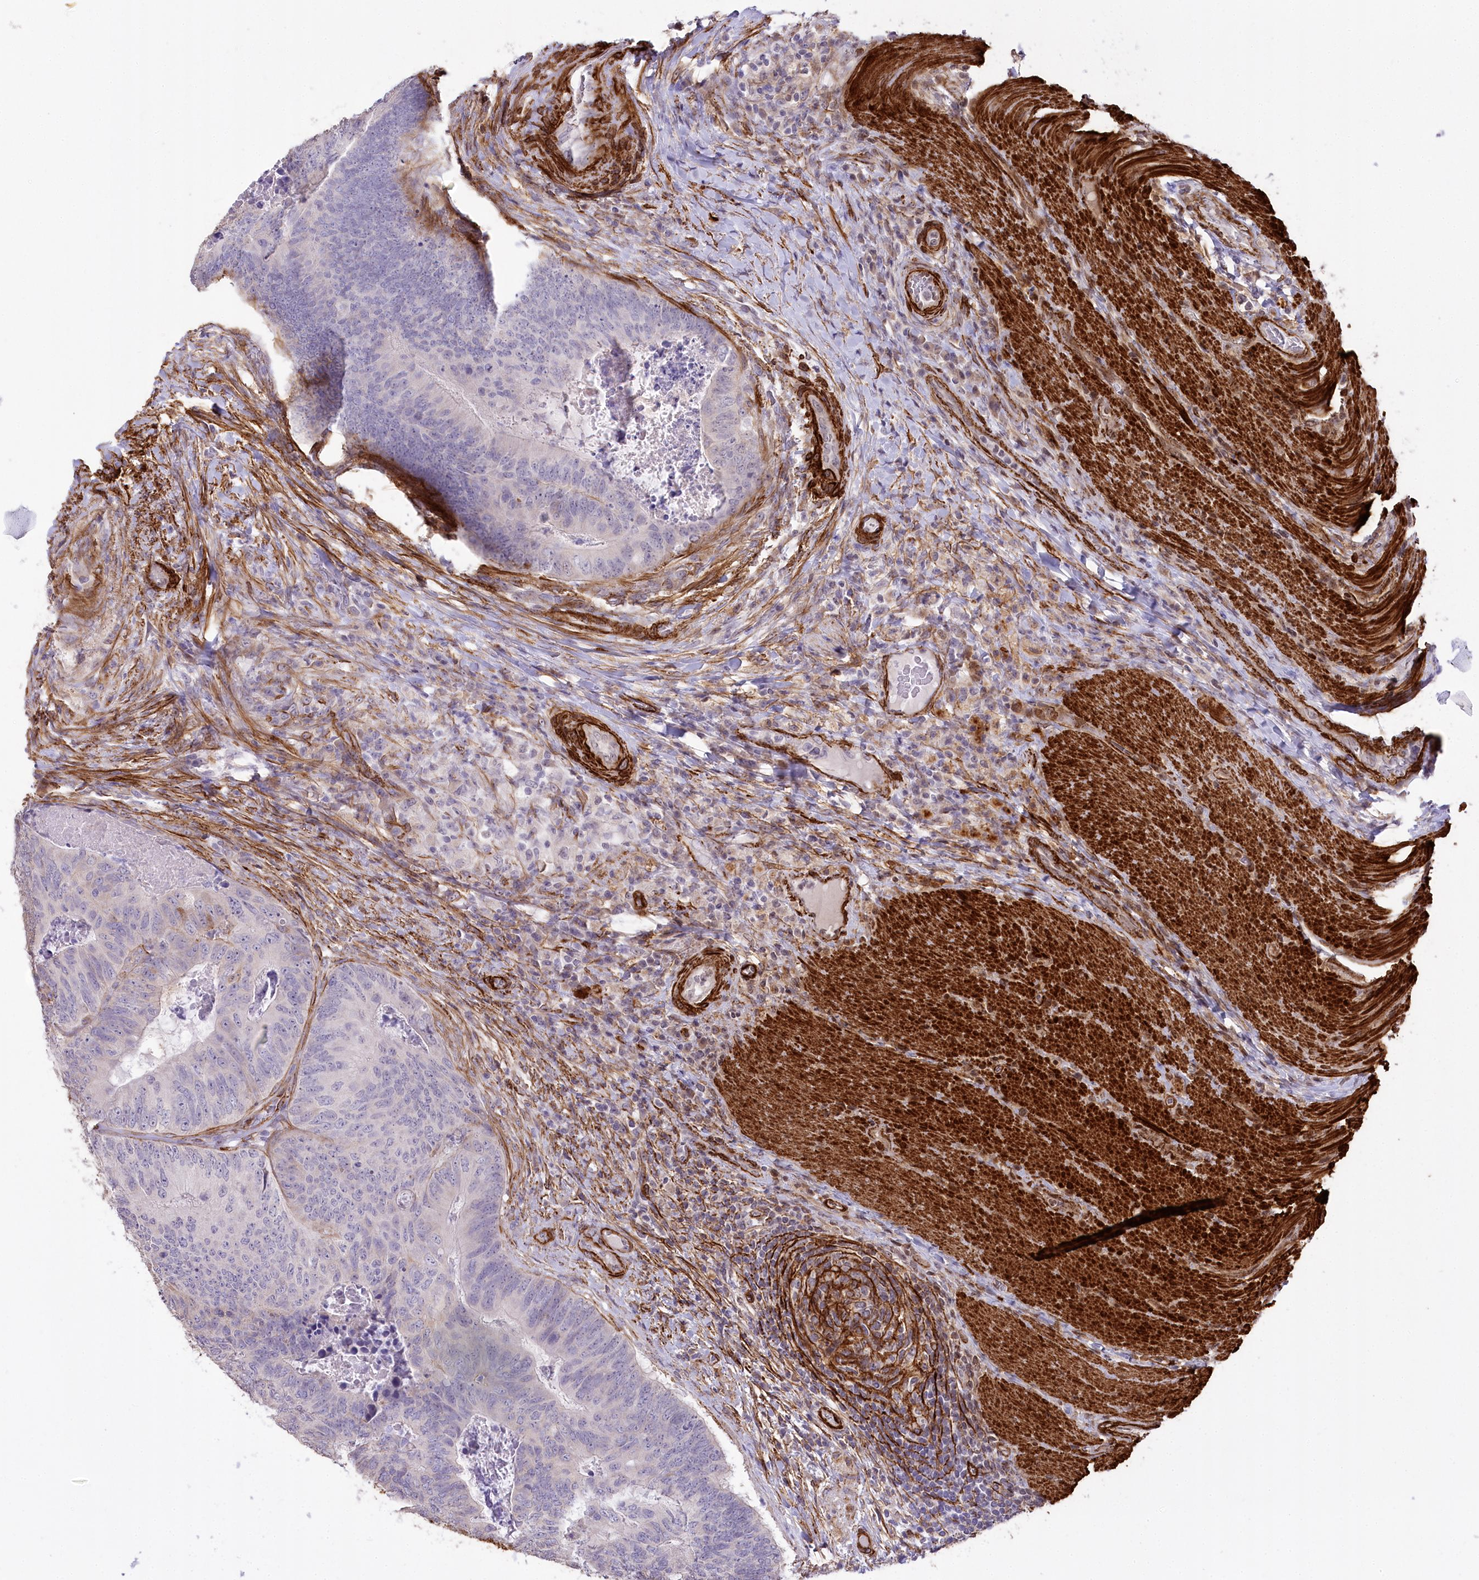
{"staining": {"intensity": "negative", "quantity": "none", "location": "none"}, "tissue": "colorectal cancer", "cell_type": "Tumor cells", "image_type": "cancer", "snomed": [{"axis": "morphology", "description": "Adenocarcinoma, NOS"}, {"axis": "topography", "description": "Colon"}], "caption": "The micrograph shows no significant positivity in tumor cells of adenocarcinoma (colorectal).", "gene": "SYNPO2", "patient": {"sex": "female", "age": 67}}